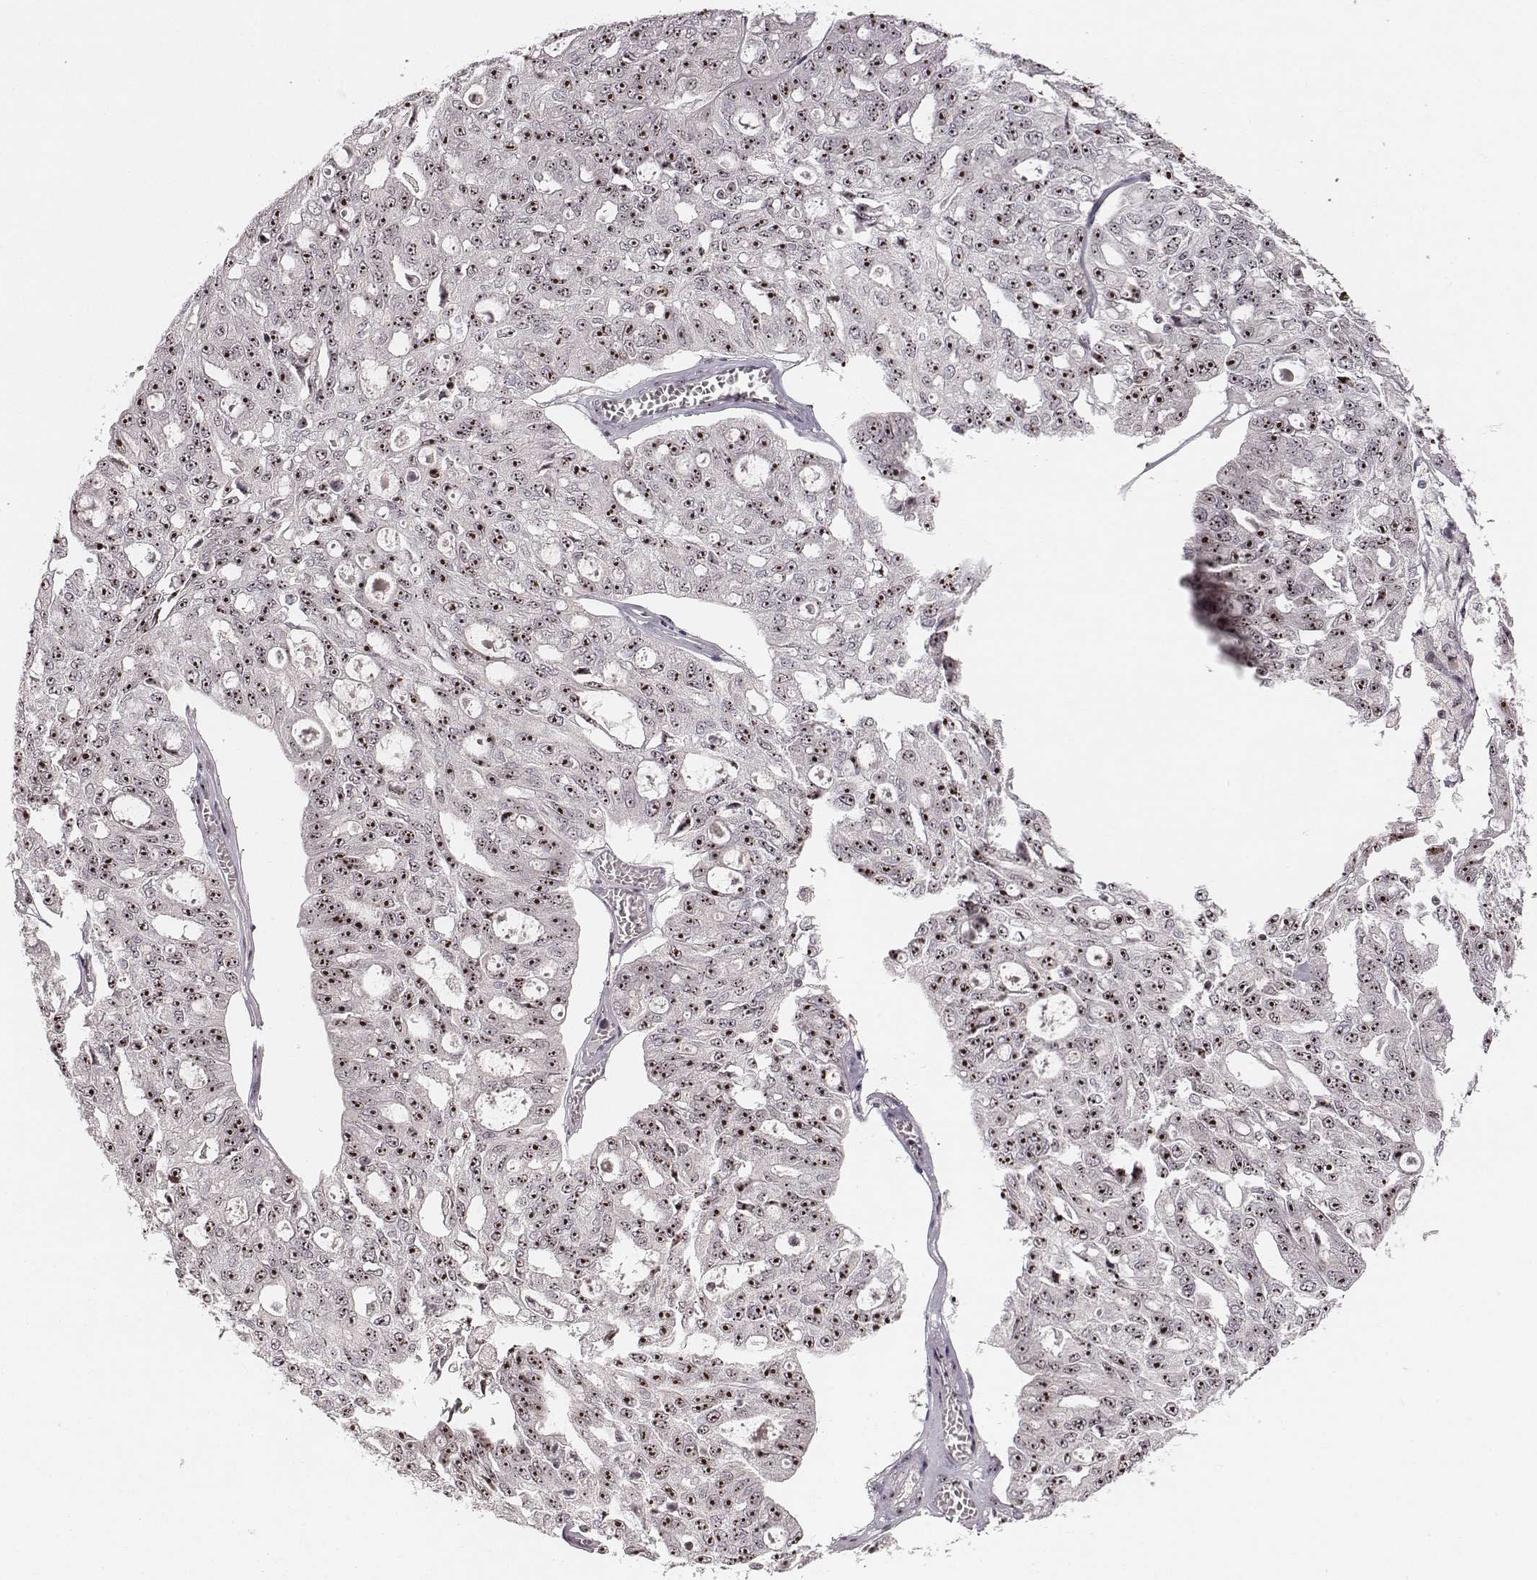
{"staining": {"intensity": "strong", "quantity": ">75%", "location": "nuclear"}, "tissue": "ovarian cancer", "cell_type": "Tumor cells", "image_type": "cancer", "snomed": [{"axis": "morphology", "description": "Carcinoma, endometroid"}, {"axis": "topography", "description": "Ovary"}], "caption": "Brown immunohistochemical staining in human ovarian endometroid carcinoma displays strong nuclear expression in approximately >75% of tumor cells.", "gene": "NOP56", "patient": {"sex": "female", "age": 65}}